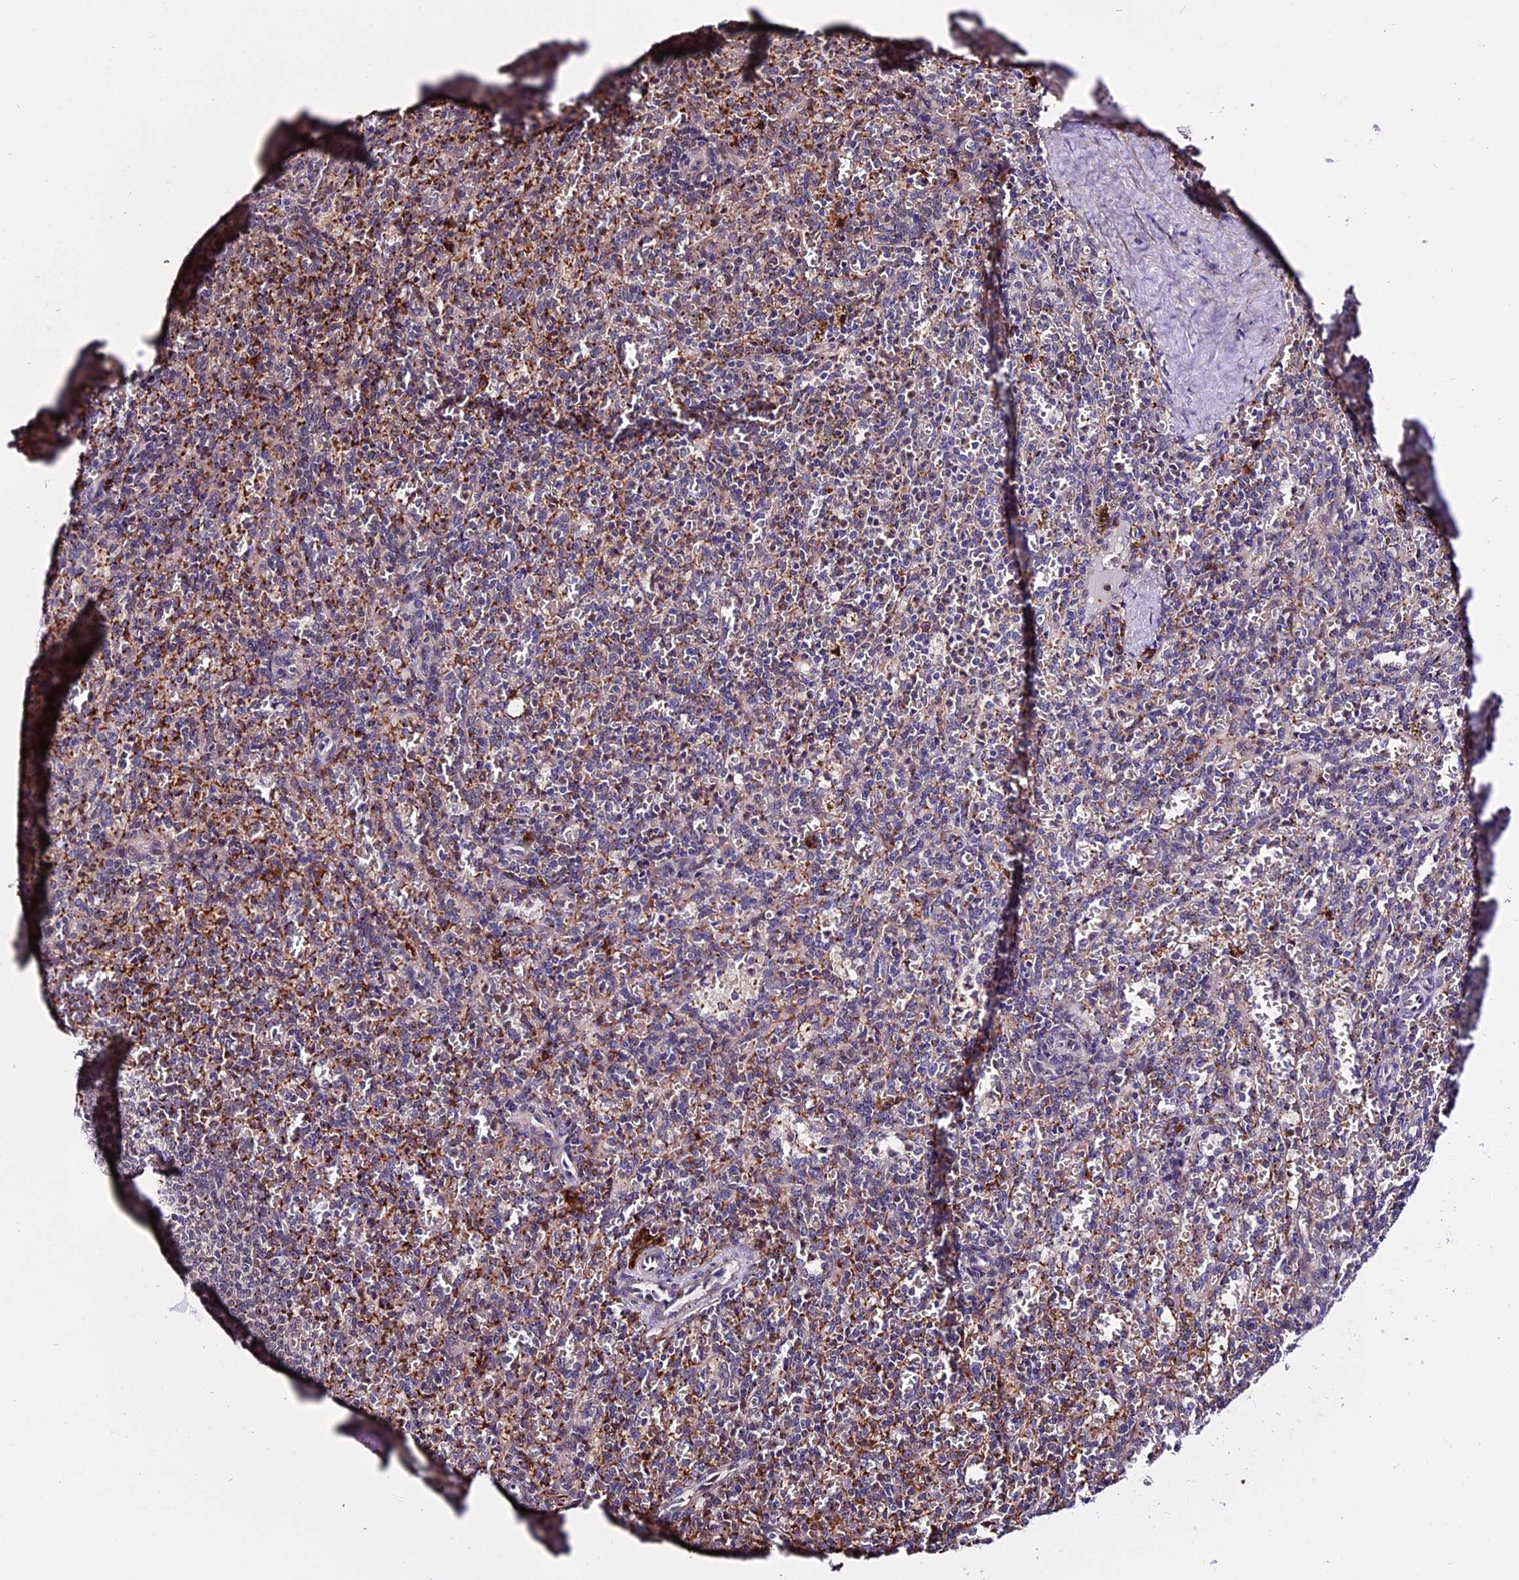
{"staining": {"intensity": "moderate", "quantity": "<25%", "location": "nuclear"}, "tissue": "spleen", "cell_type": "Cells in red pulp", "image_type": "normal", "snomed": [{"axis": "morphology", "description": "Normal tissue, NOS"}, {"axis": "topography", "description": "Spleen"}], "caption": "A high-resolution histopathology image shows immunohistochemistry staining of benign spleen, which demonstrates moderate nuclear expression in approximately <25% of cells in red pulp.", "gene": "HERPUD1", "patient": {"sex": "female", "age": 21}}